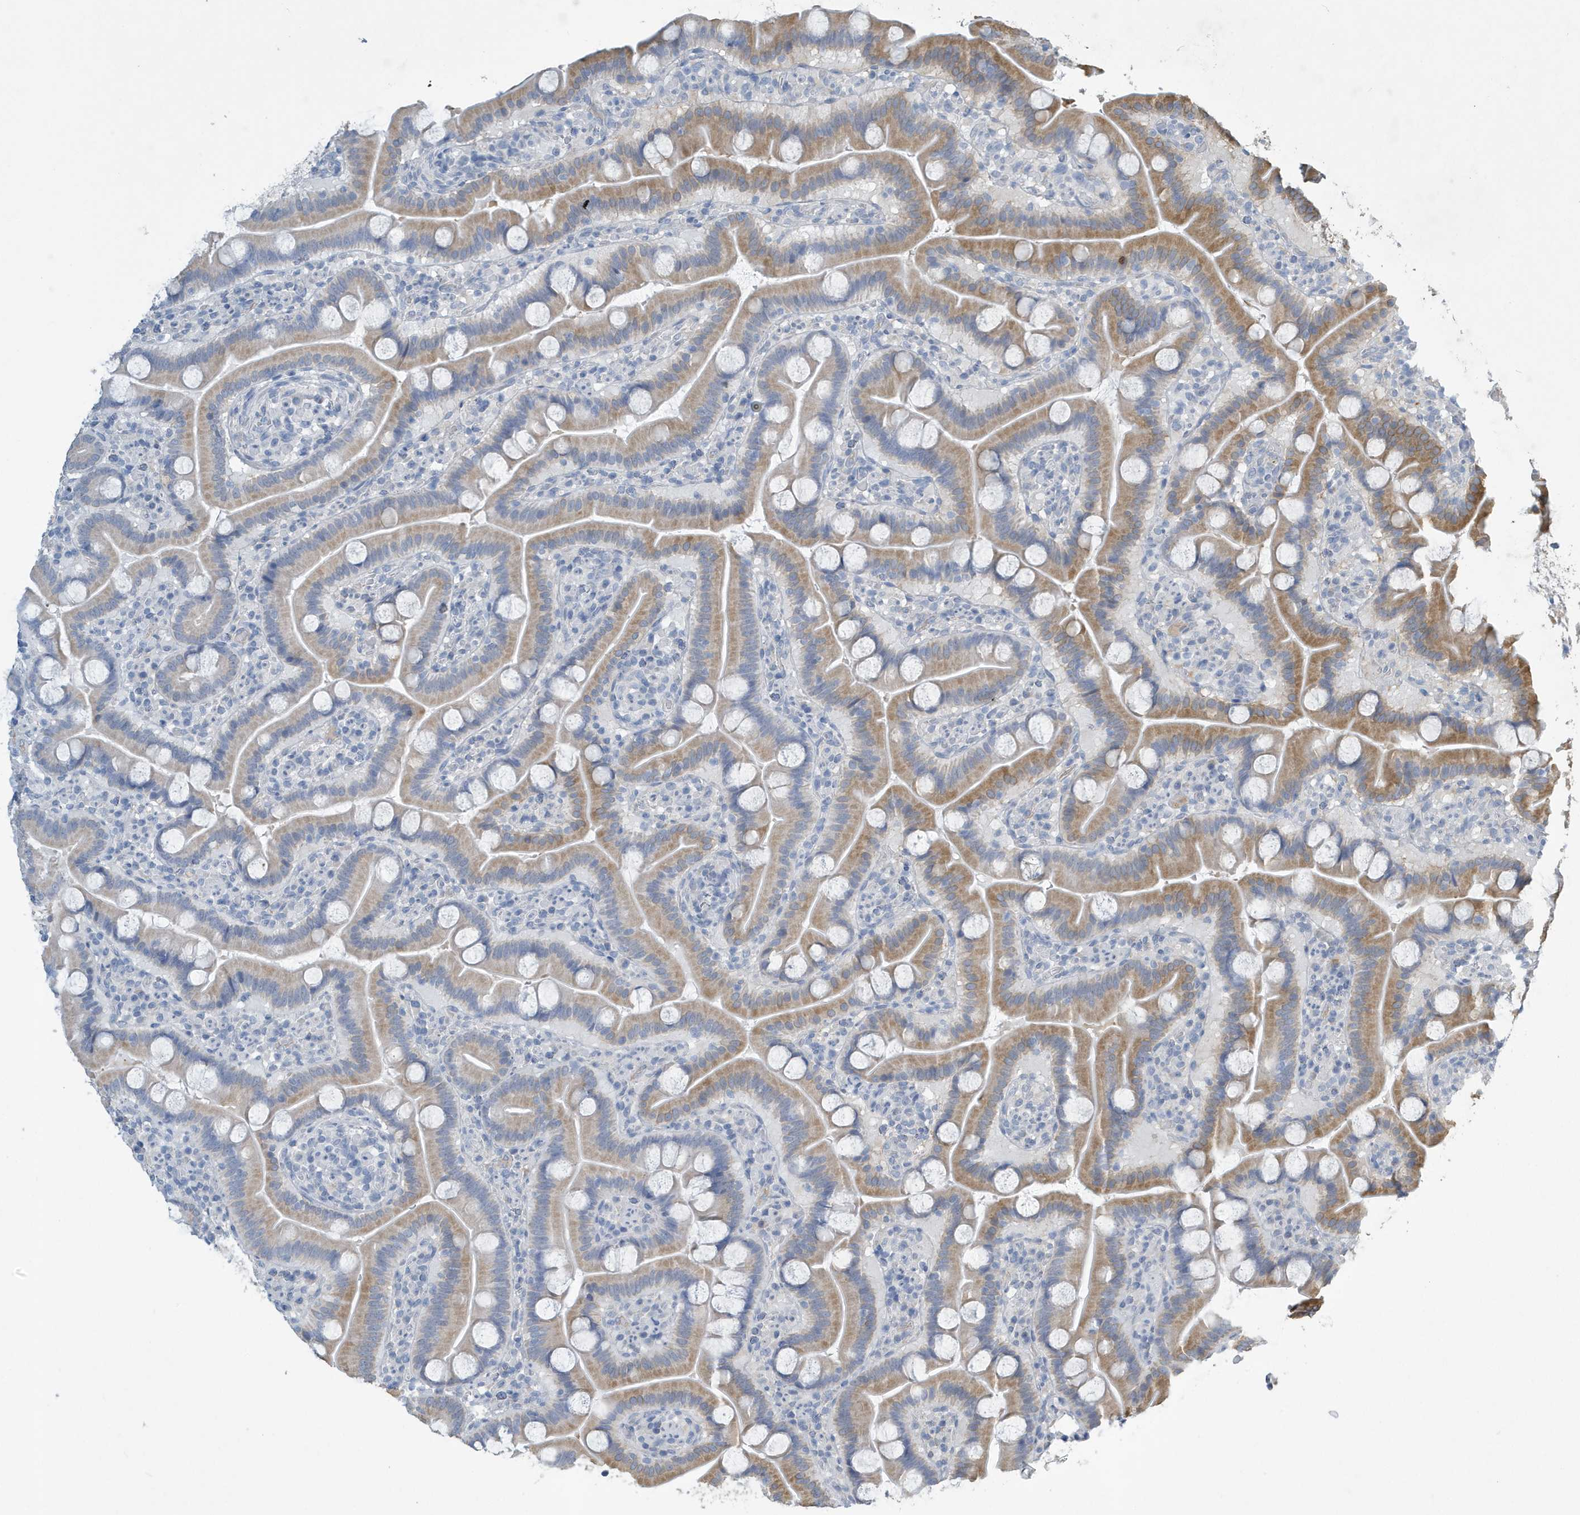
{"staining": {"intensity": "moderate", "quantity": "25%-75%", "location": "cytoplasmic/membranous"}, "tissue": "duodenum", "cell_type": "Glandular cells", "image_type": "normal", "snomed": [{"axis": "morphology", "description": "Normal tissue, NOS"}, {"axis": "topography", "description": "Duodenum"}], "caption": "Approximately 25%-75% of glandular cells in unremarkable human duodenum exhibit moderate cytoplasmic/membranous protein staining as visualized by brown immunohistochemical staining.", "gene": "UGT2B4", "patient": {"sex": "male", "age": 55}}